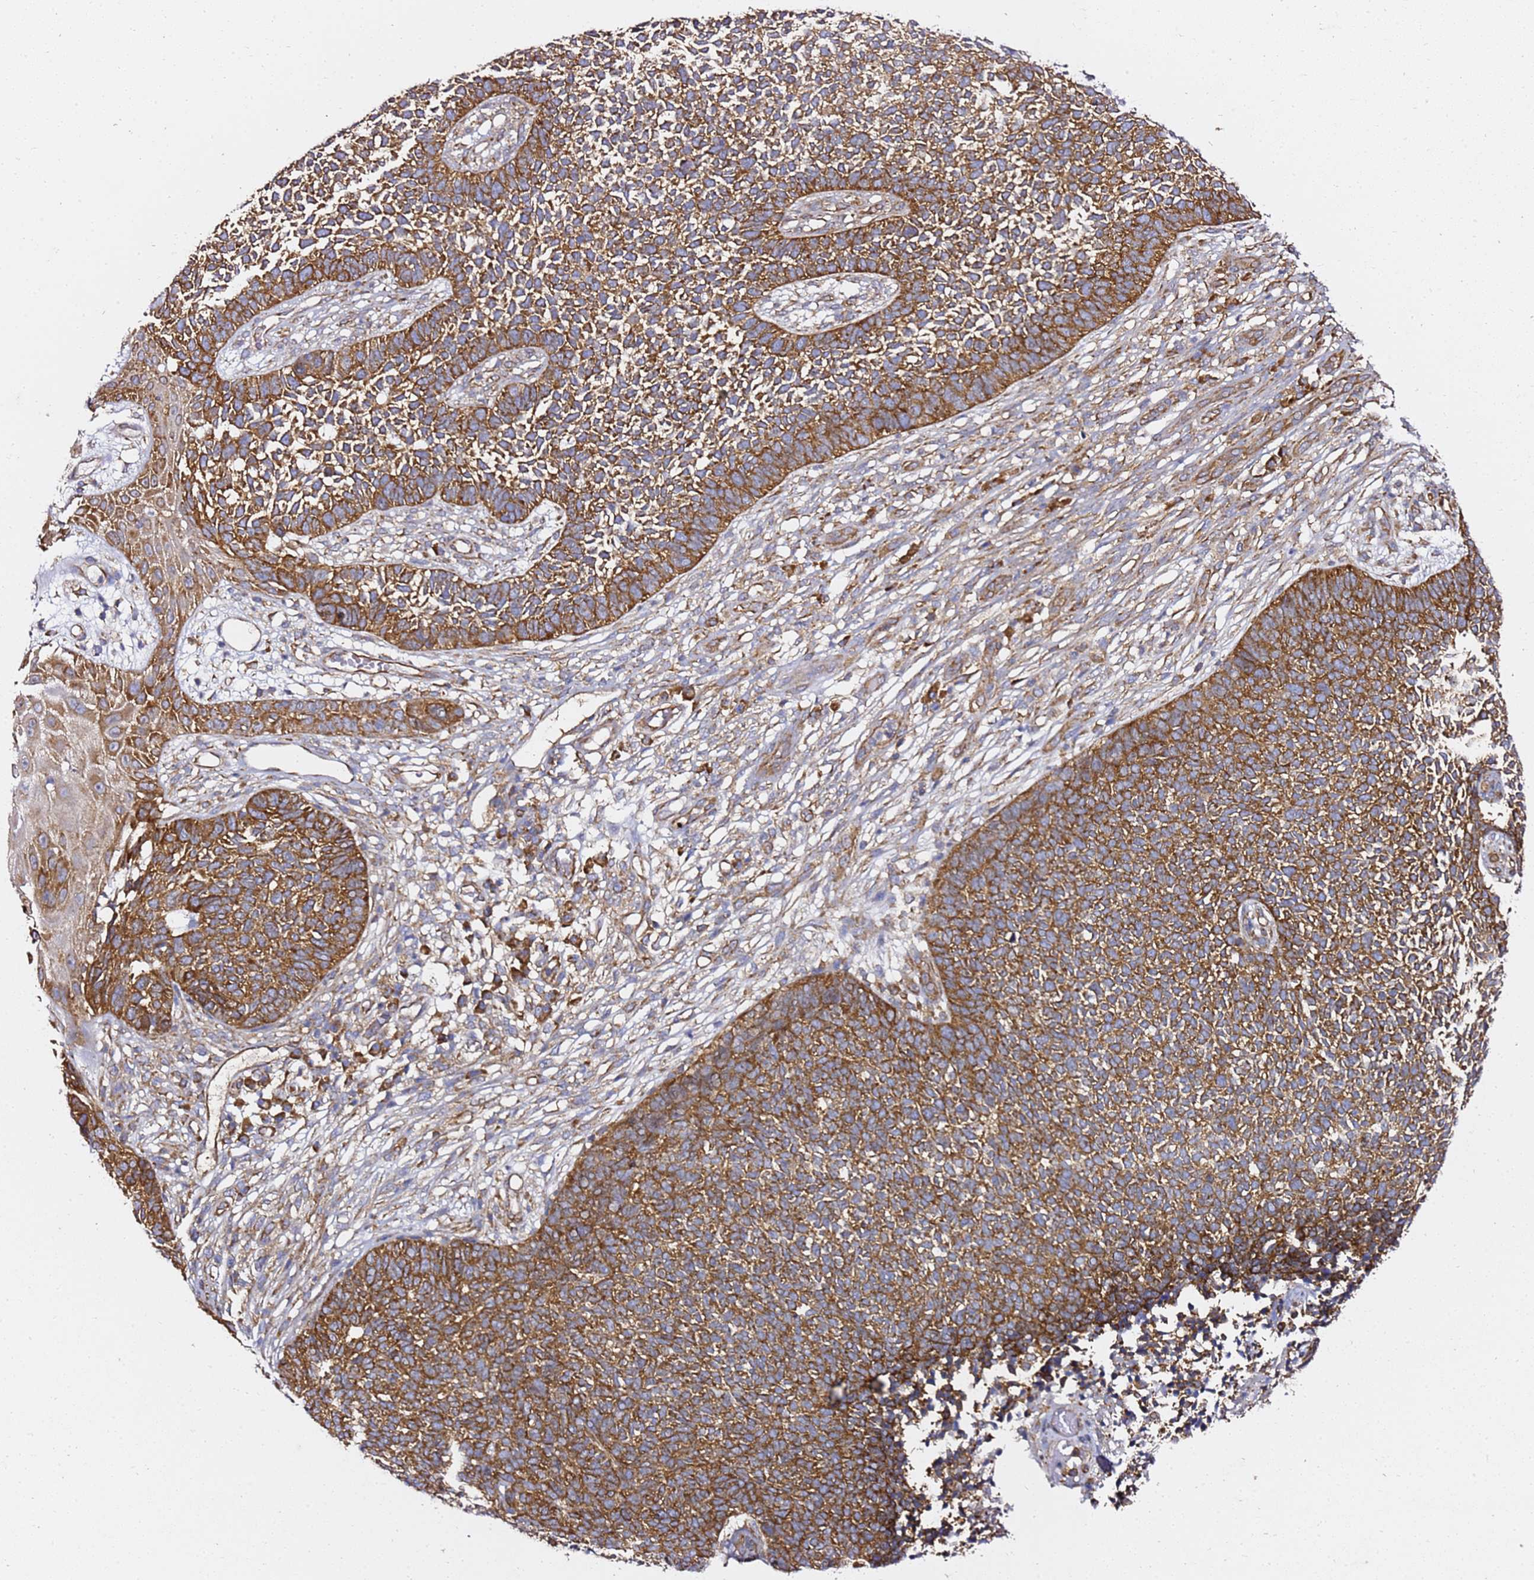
{"staining": {"intensity": "strong", "quantity": ">75%", "location": "cytoplasmic/membranous"}, "tissue": "skin cancer", "cell_type": "Tumor cells", "image_type": "cancer", "snomed": [{"axis": "morphology", "description": "Basal cell carcinoma"}, {"axis": "topography", "description": "Skin"}], "caption": "The micrograph exhibits staining of skin basal cell carcinoma, revealing strong cytoplasmic/membranous protein expression (brown color) within tumor cells. (Stains: DAB in brown, nuclei in blue, Microscopy: brightfield microscopy at high magnification).", "gene": "TPST1", "patient": {"sex": "female", "age": 84}}